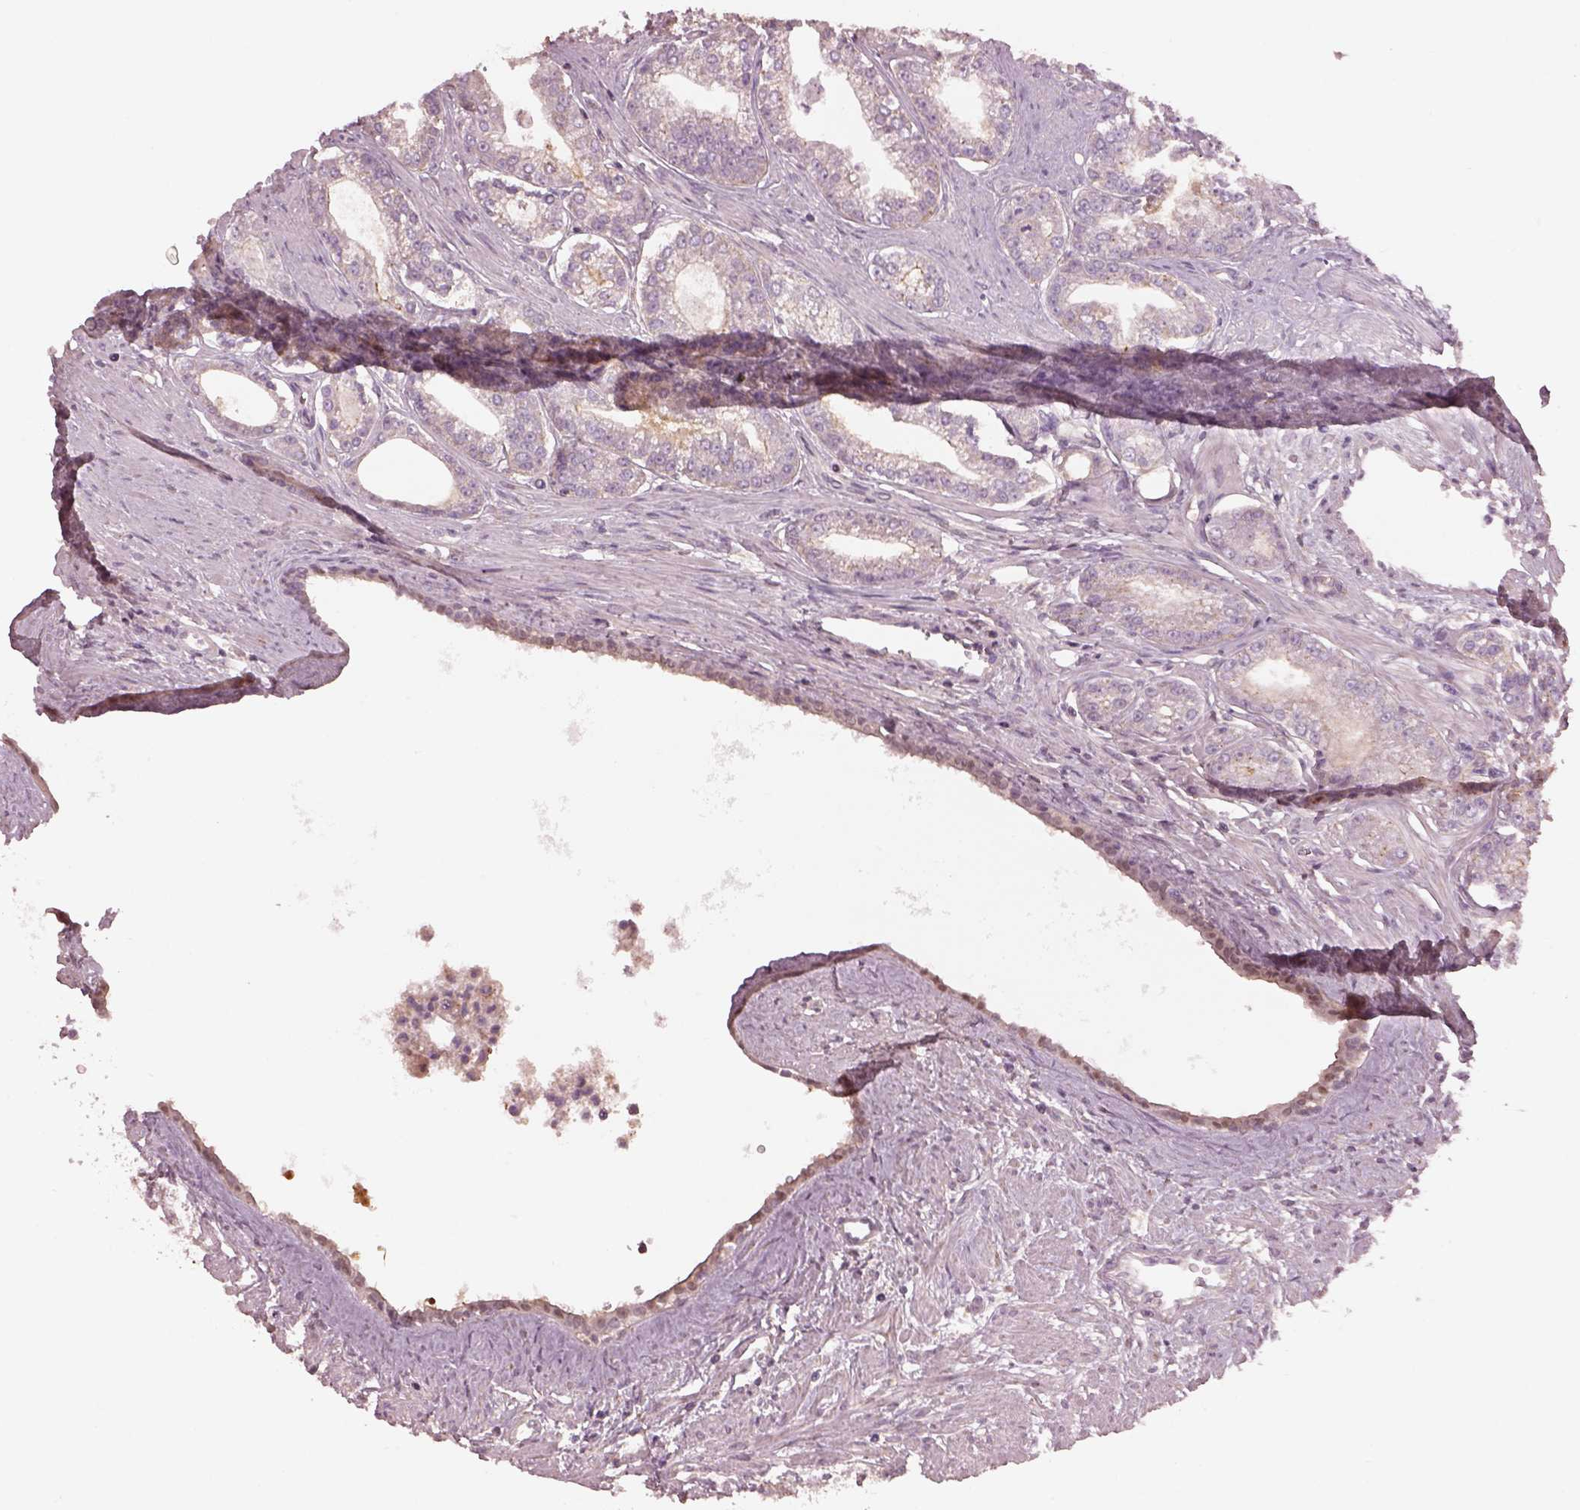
{"staining": {"intensity": "negative", "quantity": "none", "location": "none"}, "tissue": "prostate cancer", "cell_type": "Tumor cells", "image_type": "cancer", "snomed": [{"axis": "morphology", "description": "Adenocarcinoma, NOS"}, {"axis": "topography", "description": "Prostate"}], "caption": "Image shows no significant protein staining in tumor cells of adenocarcinoma (prostate).", "gene": "SRI", "patient": {"sex": "male", "age": 71}}